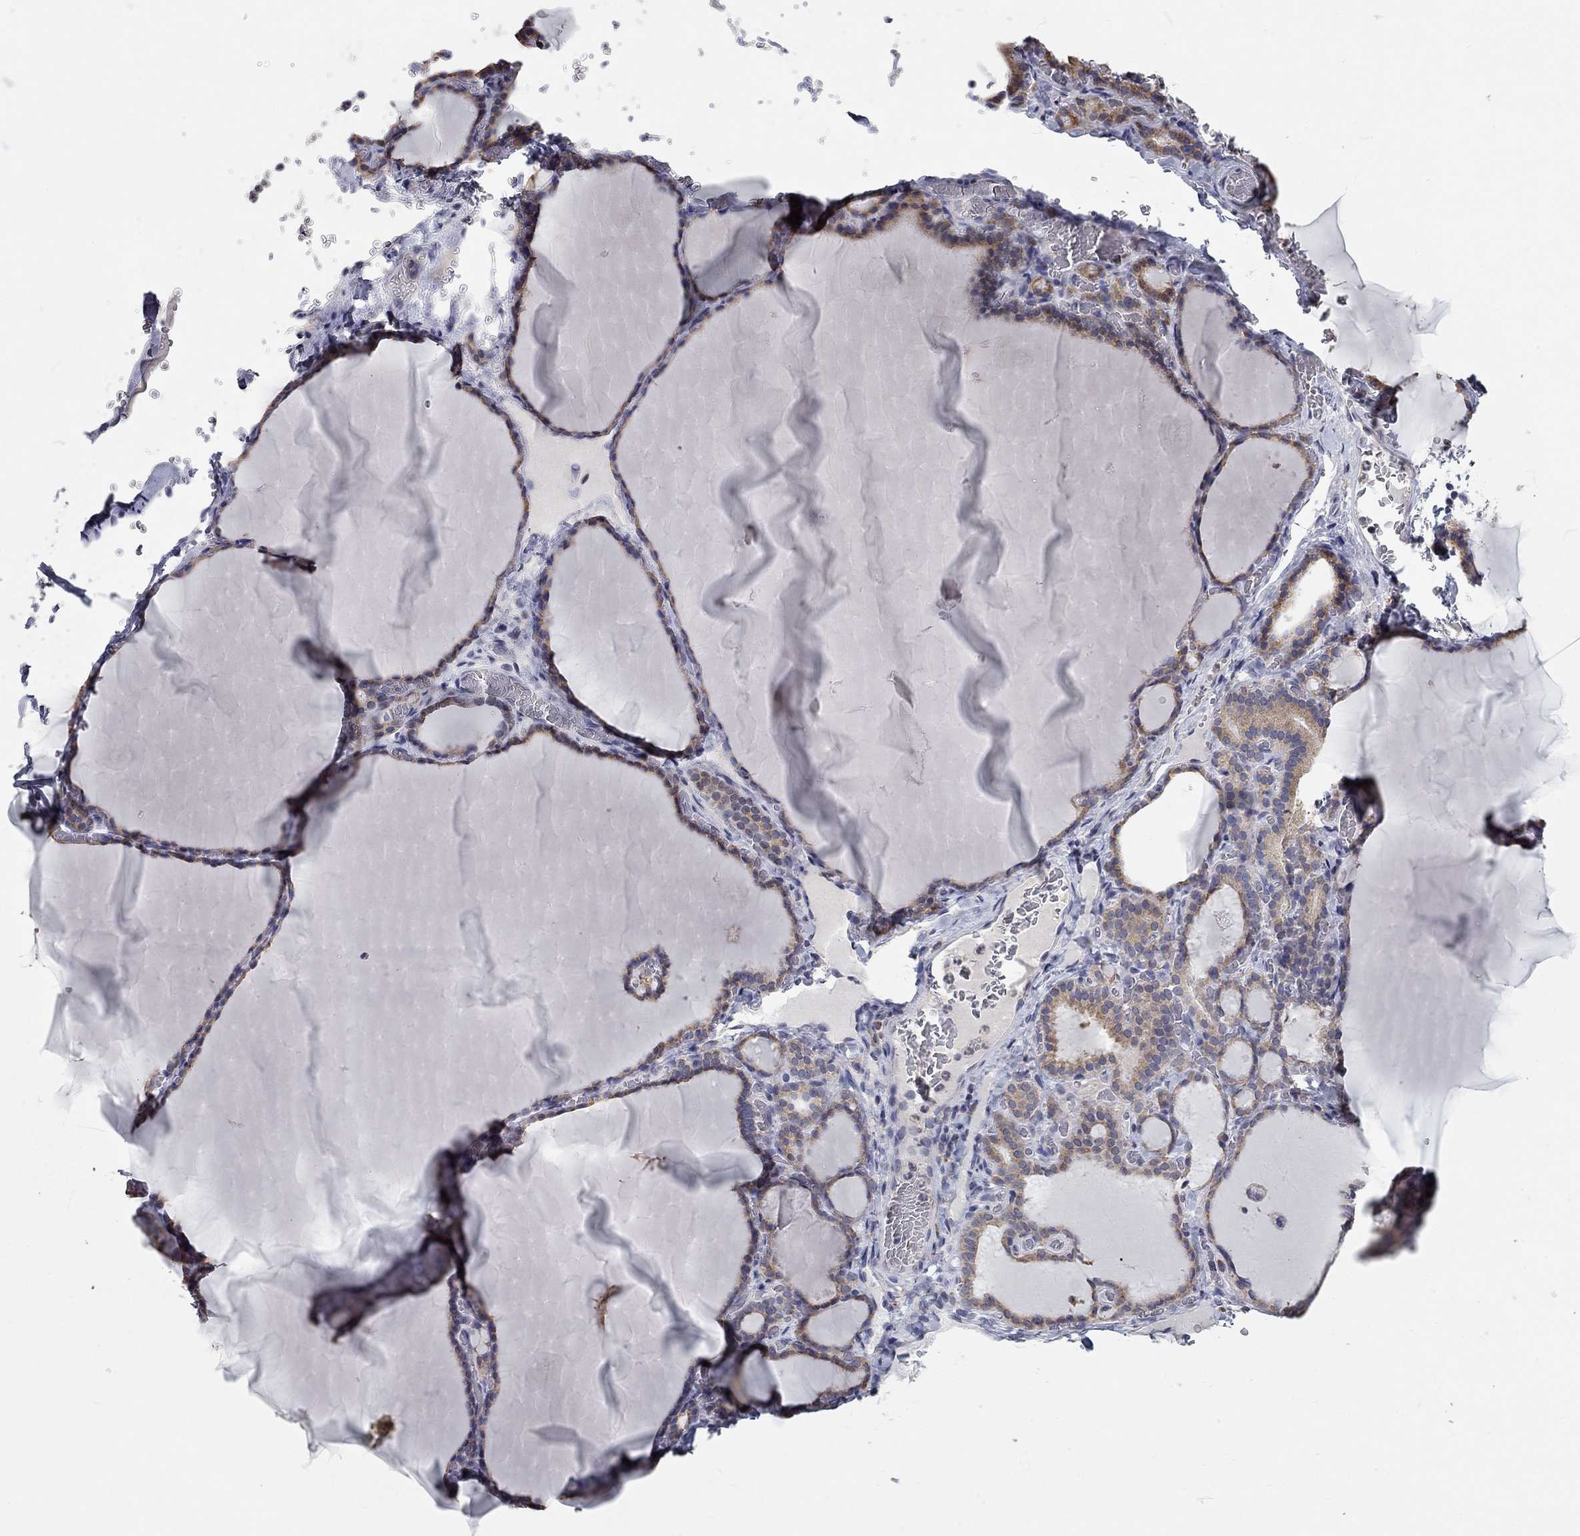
{"staining": {"intensity": "moderate", "quantity": ">75%", "location": "cytoplasmic/membranous"}, "tissue": "thyroid gland", "cell_type": "Glandular cells", "image_type": "normal", "snomed": [{"axis": "morphology", "description": "Normal tissue, NOS"}, {"axis": "morphology", "description": "Hyperplasia, NOS"}, {"axis": "topography", "description": "Thyroid gland"}], "caption": "DAB immunohistochemical staining of normal thyroid gland exhibits moderate cytoplasmic/membranous protein expression in approximately >75% of glandular cells.", "gene": "XAGE2", "patient": {"sex": "female", "age": 27}}